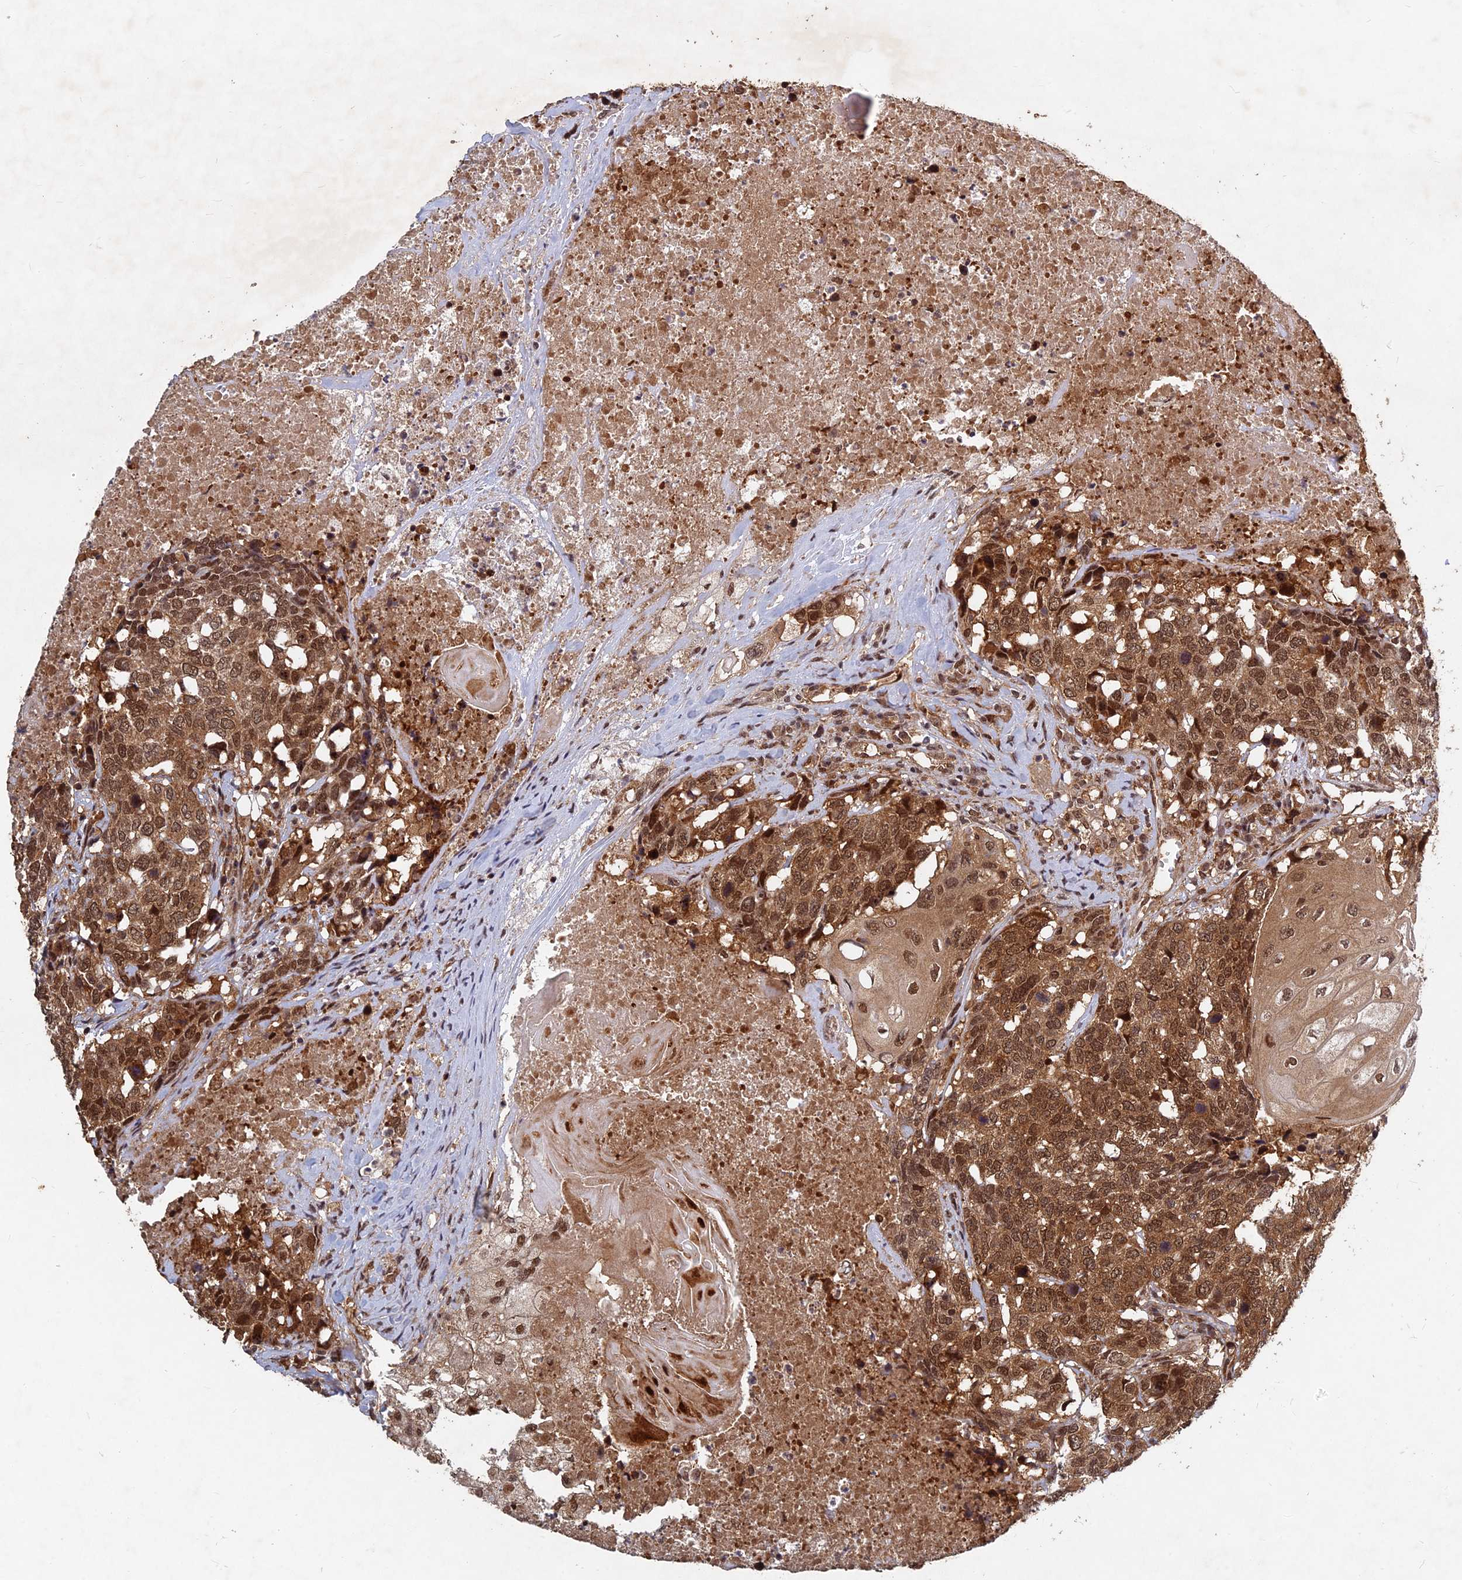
{"staining": {"intensity": "moderate", "quantity": ">75%", "location": "cytoplasmic/membranous,nuclear"}, "tissue": "head and neck cancer", "cell_type": "Tumor cells", "image_type": "cancer", "snomed": [{"axis": "morphology", "description": "Squamous cell carcinoma, NOS"}, {"axis": "topography", "description": "Head-Neck"}], "caption": "DAB (3,3'-diaminobenzidine) immunohistochemical staining of human squamous cell carcinoma (head and neck) reveals moderate cytoplasmic/membranous and nuclear protein expression in approximately >75% of tumor cells. (IHC, brightfield microscopy, high magnification).", "gene": "FAM53C", "patient": {"sex": "male", "age": 66}}